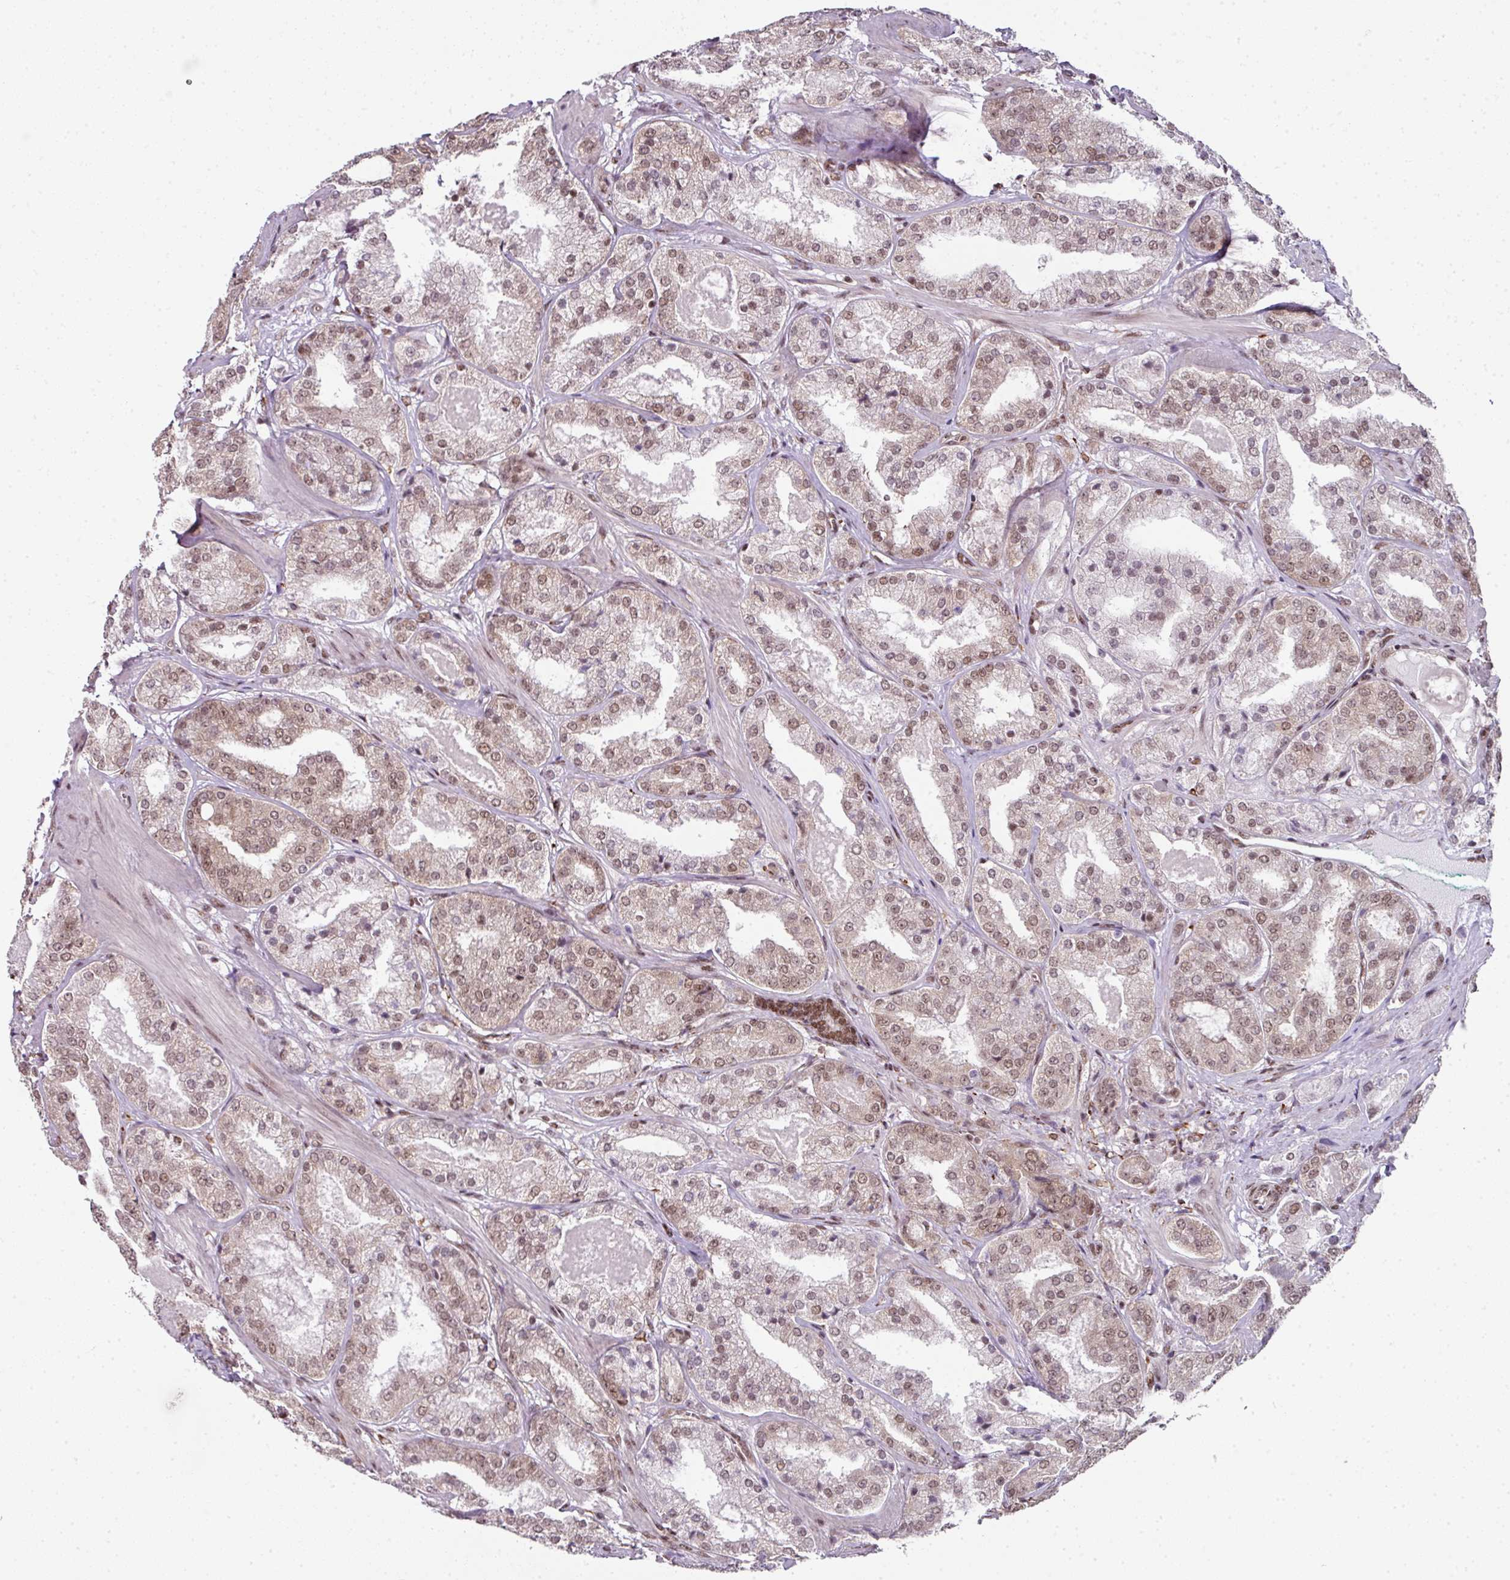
{"staining": {"intensity": "moderate", "quantity": ">75%", "location": "nuclear"}, "tissue": "prostate cancer", "cell_type": "Tumor cells", "image_type": "cancer", "snomed": [{"axis": "morphology", "description": "Adenocarcinoma, High grade"}, {"axis": "topography", "description": "Prostate"}], "caption": "Prostate adenocarcinoma (high-grade) stained for a protein (brown) shows moderate nuclear positive positivity in approximately >75% of tumor cells.", "gene": "NFYA", "patient": {"sex": "male", "age": 63}}